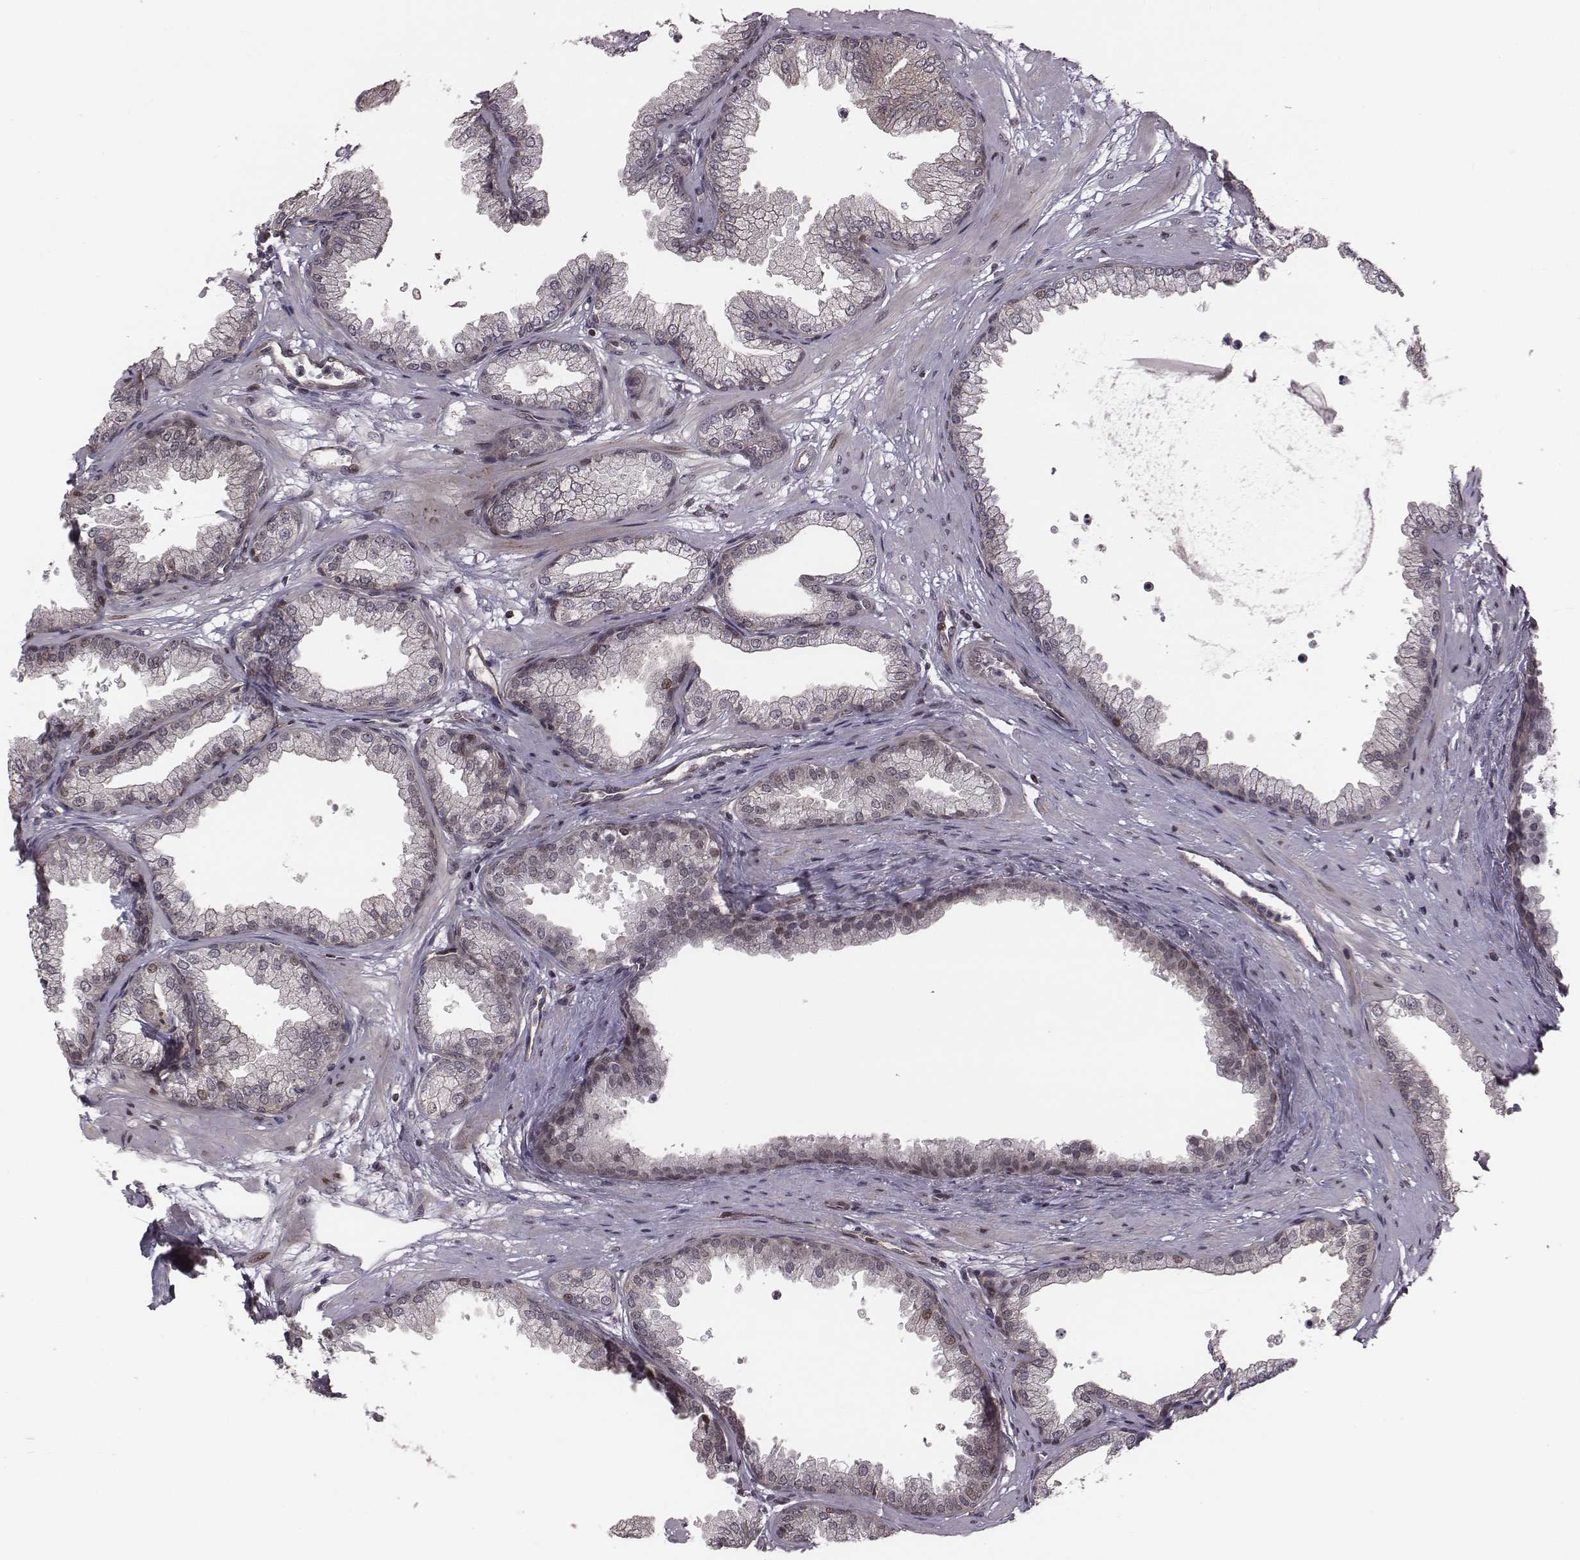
{"staining": {"intensity": "negative", "quantity": "none", "location": "none"}, "tissue": "prostate", "cell_type": "Glandular cells", "image_type": "normal", "snomed": [{"axis": "morphology", "description": "Normal tissue, NOS"}, {"axis": "topography", "description": "Prostate"}], "caption": "Photomicrograph shows no protein staining in glandular cells of unremarkable prostate.", "gene": "RPL3", "patient": {"sex": "male", "age": 37}}